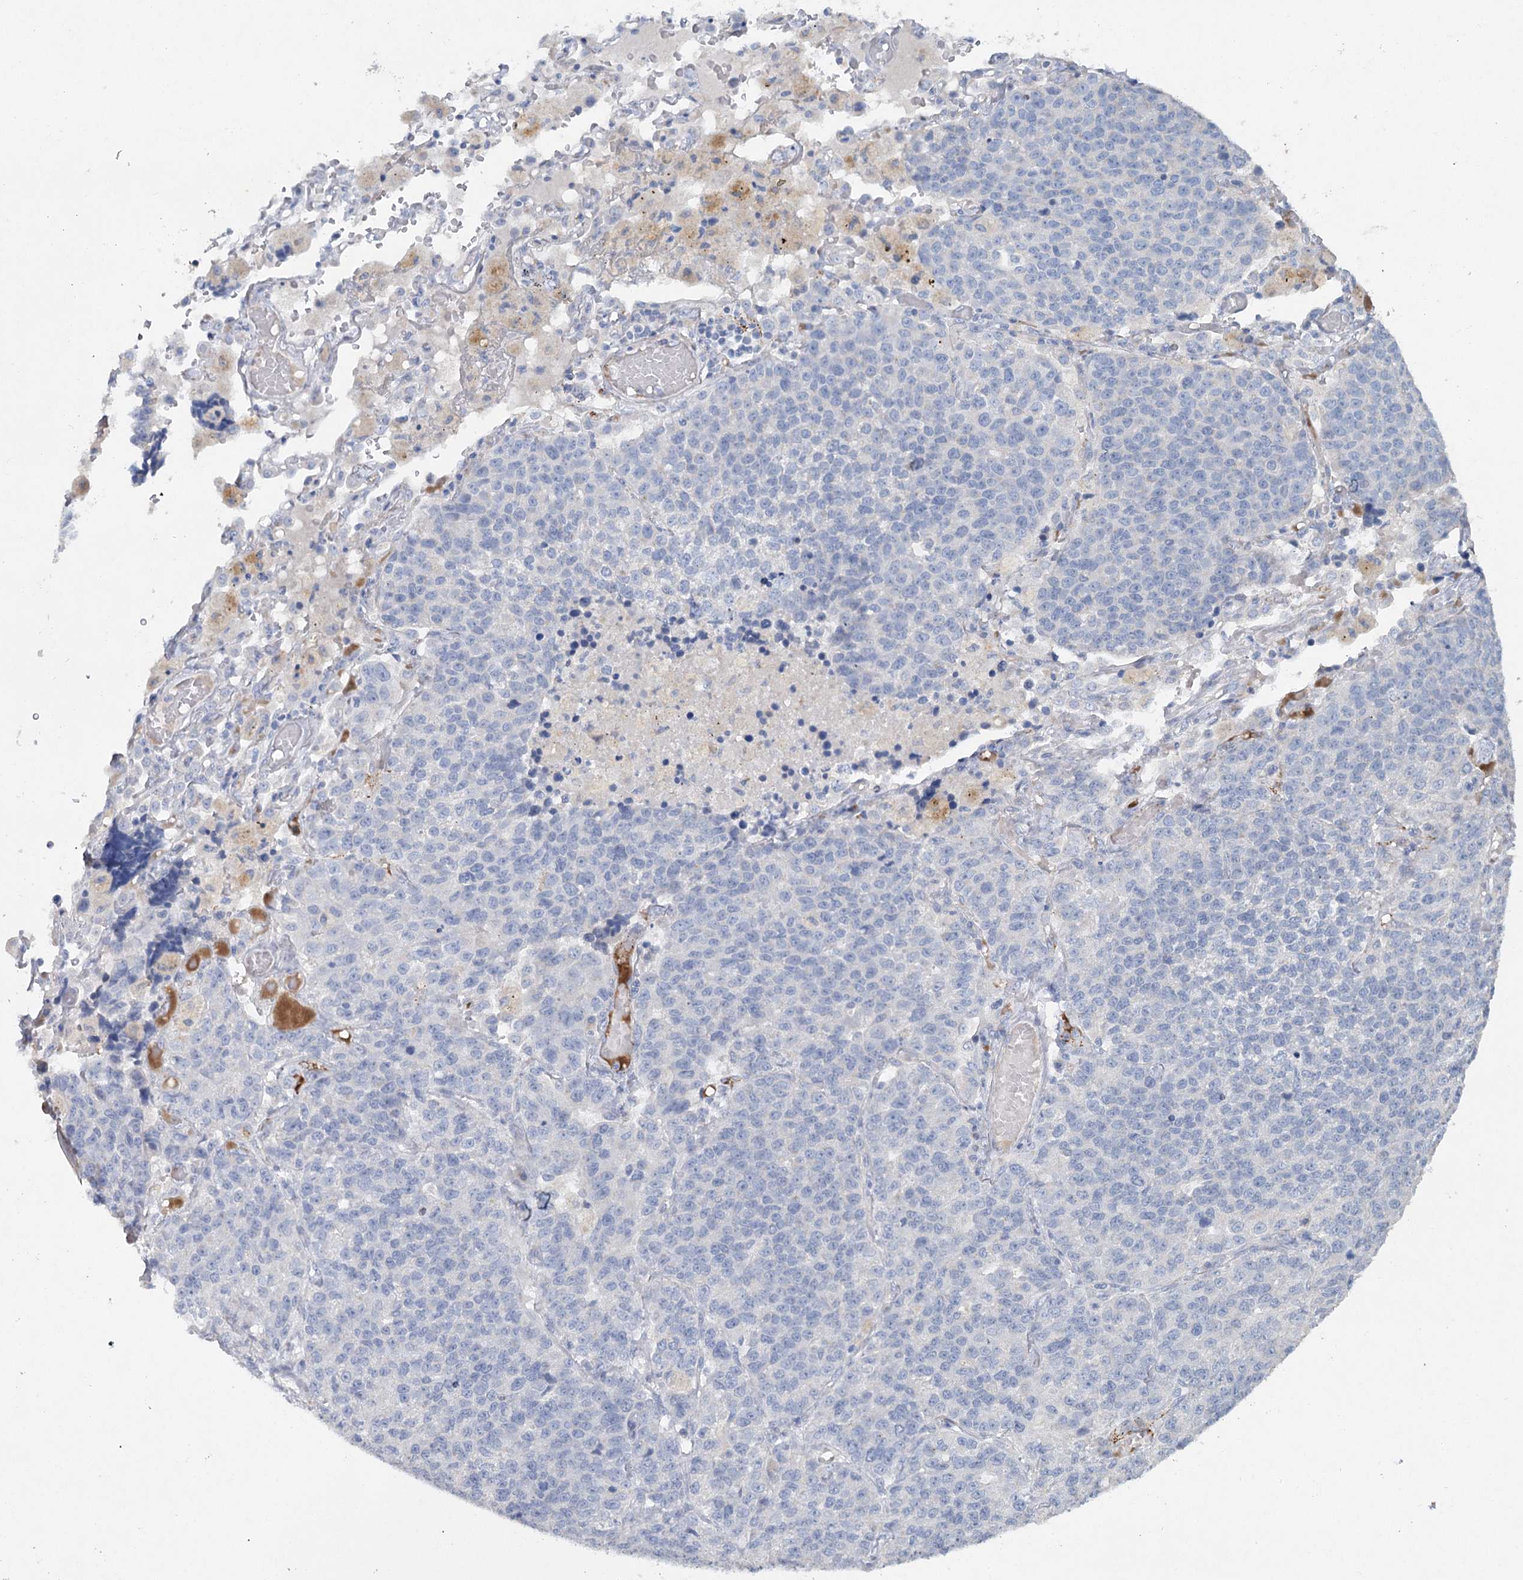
{"staining": {"intensity": "negative", "quantity": "none", "location": "none"}, "tissue": "lung cancer", "cell_type": "Tumor cells", "image_type": "cancer", "snomed": [{"axis": "morphology", "description": "Adenocarcinoma, NOS"}, {"axis": "topography", "description": "Lung"}], "caption": "Human lung adenocarcinoma stained for a protein using immunohistochemistry (IHC) demonstrates no positivity in tumor cells.", "gene": "RFX6", "patient": {"sex": "male", "age": 49}}